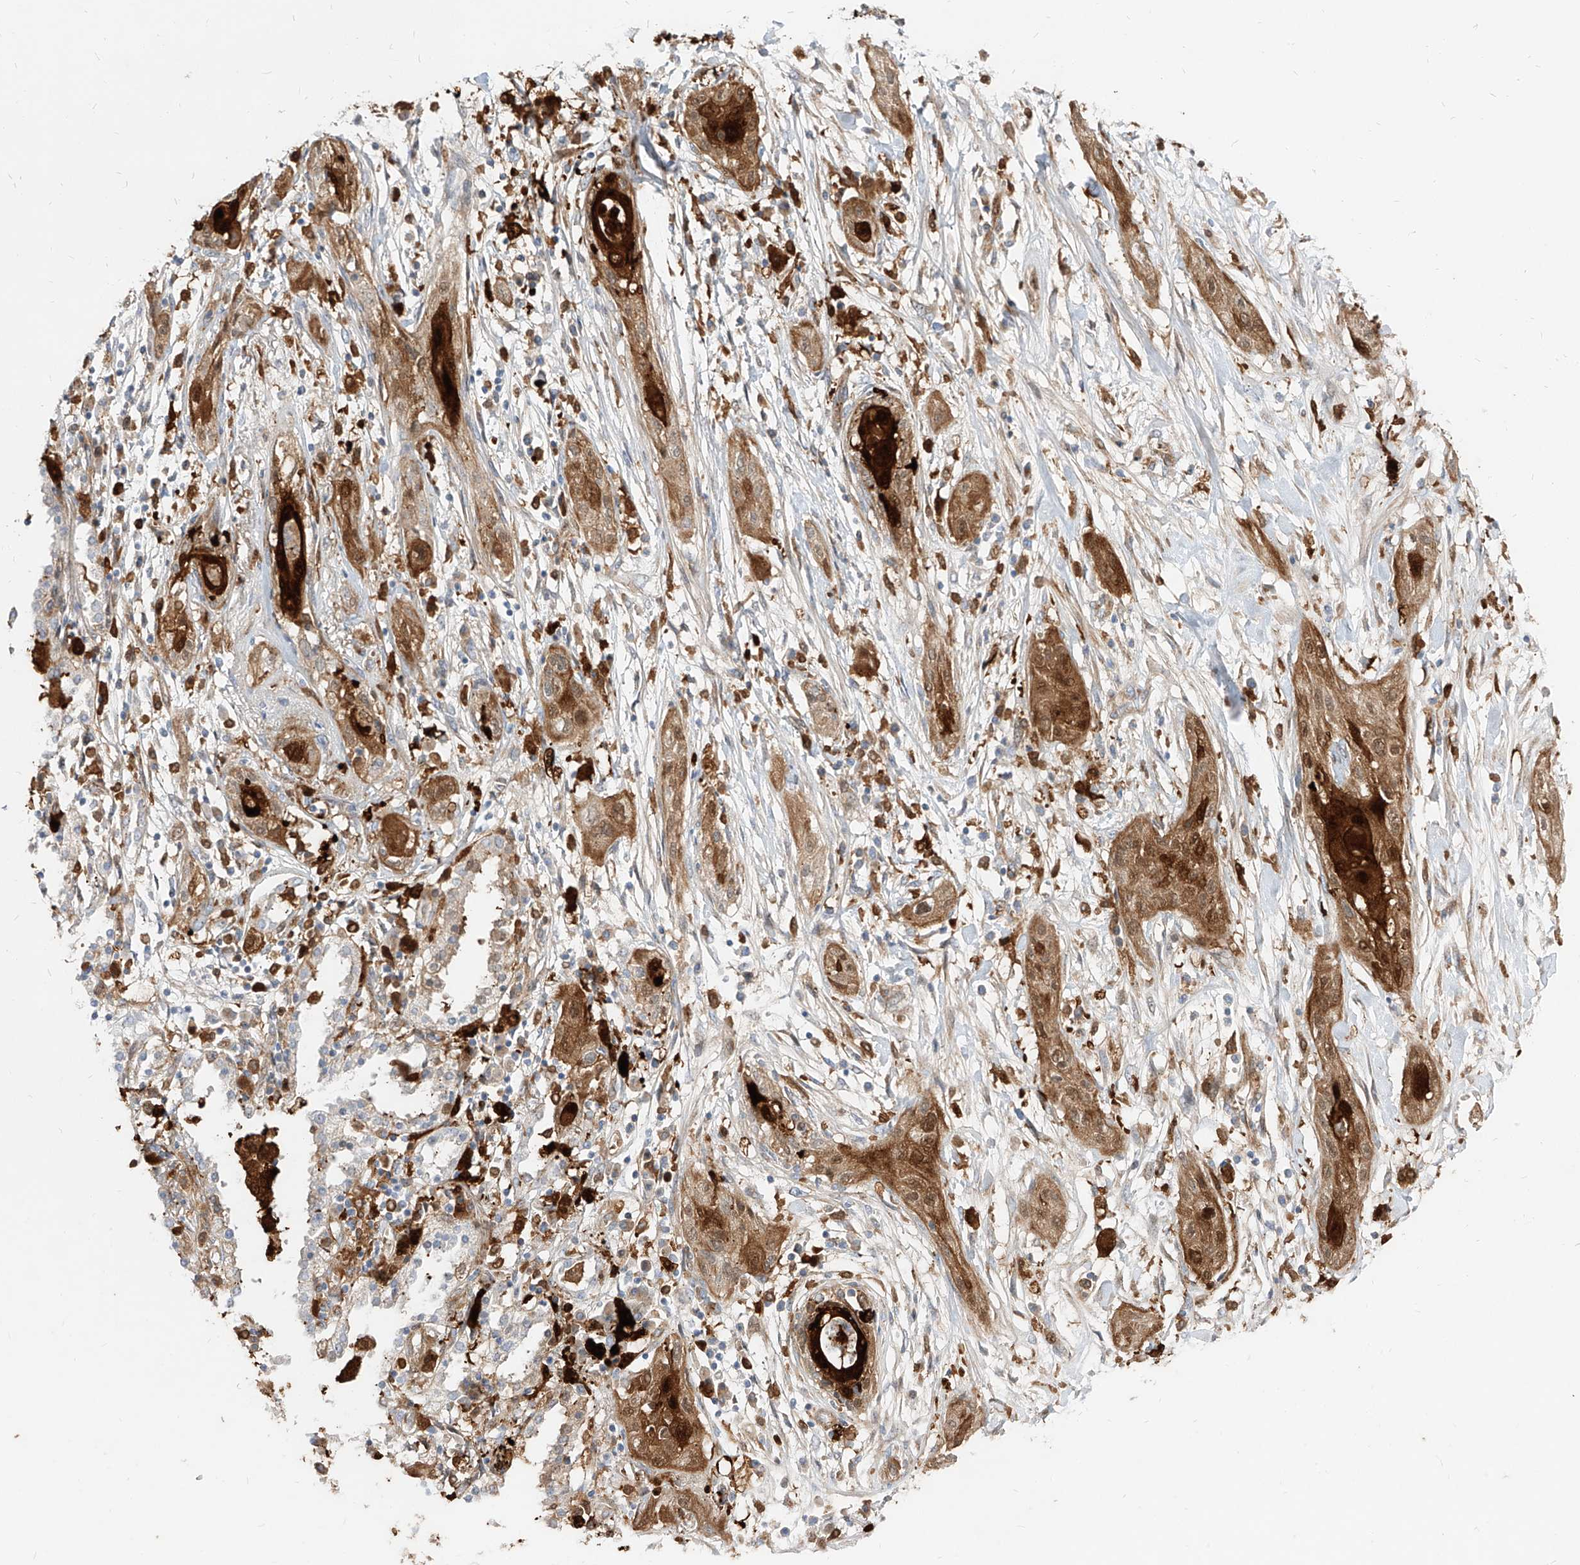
{"staining": {"intensity": "moderate", "quantity": ">75%", "location": "cytoplasmic/membranous"}, "tissue": "lung cancer", "cell_type": "Tumor cells", "image_type": "cancer", "snomed": [{"axis": "morphology", "description": "Squamous cell carcinoma, NOS"}, {"axis": "topography", "description": "Lung"}], "caption": "A histopathology image of squamous cell carcinoma (lung) stained for a protein exhibits moderate cytoplasmic/membranous brown staining in tumor cells. (IHC, brightfield microscopy, high magnification).", "gene": "KYNU", "patient": {"sex": "female", "age": 47}}